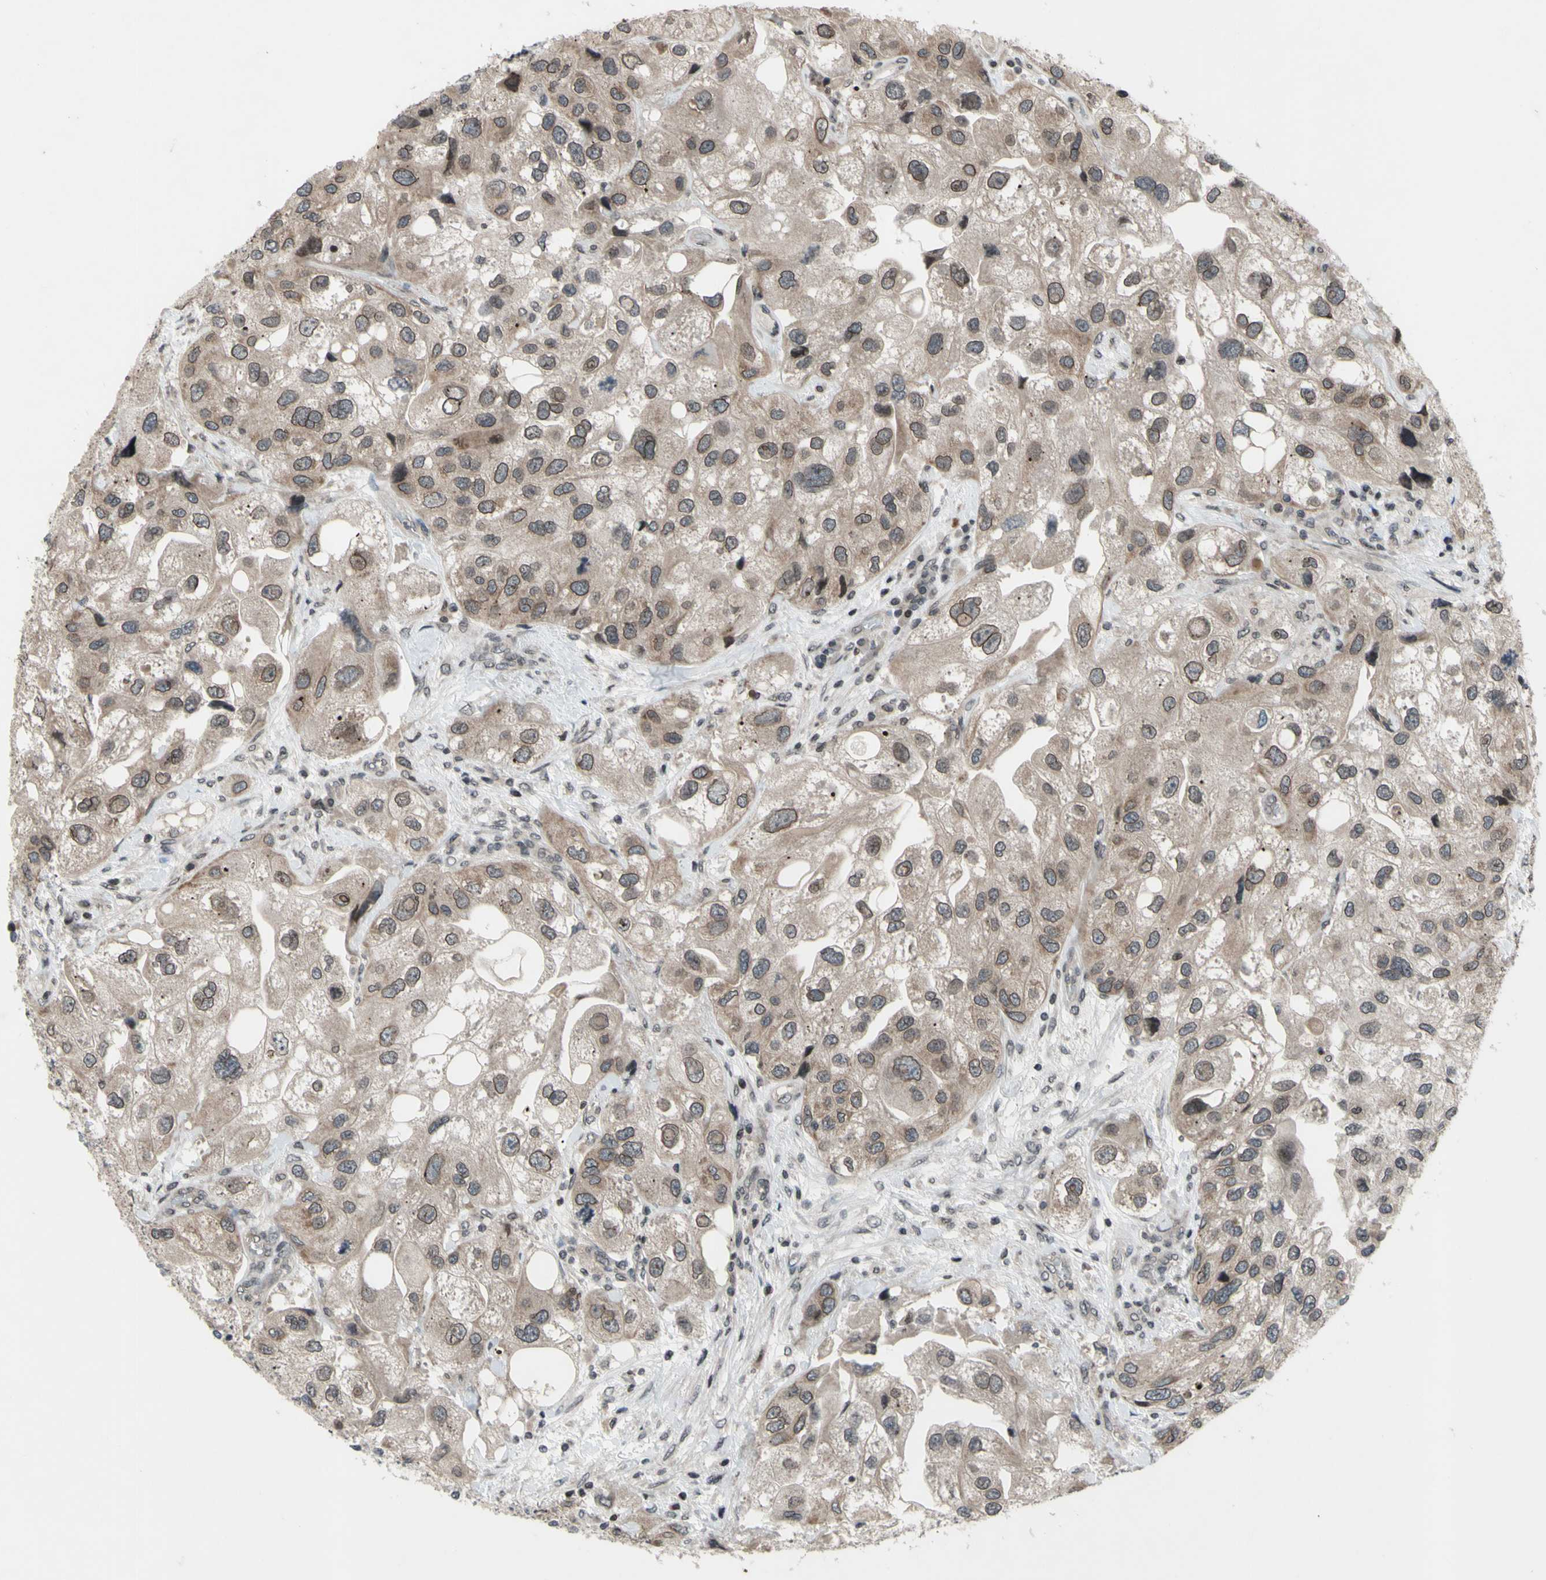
{"staining": {"intensity": "strong", "quantity": "<25%", "location": "cytoplasmic/membranous,nuclear"}, "tissue": "urothelial cancer", "cell_type": "Tumor cells", "image_type": "cancer", "snomed": [{"axis": "morphology", "description": "Urothelial carcinoma, High grade"}, {"axis": "topography", "description": "Urinary bladder"}], "caption": "Strong cytoplasmic/membranous and nuclear staining is appreciated in approximately <25% of tumor cells in urothelial carcinoma (high-grade). (IHC, brightfield microscopy, high magnification).", "gene": "XPO1", "patient": {"sex": "female", "age": 64}}